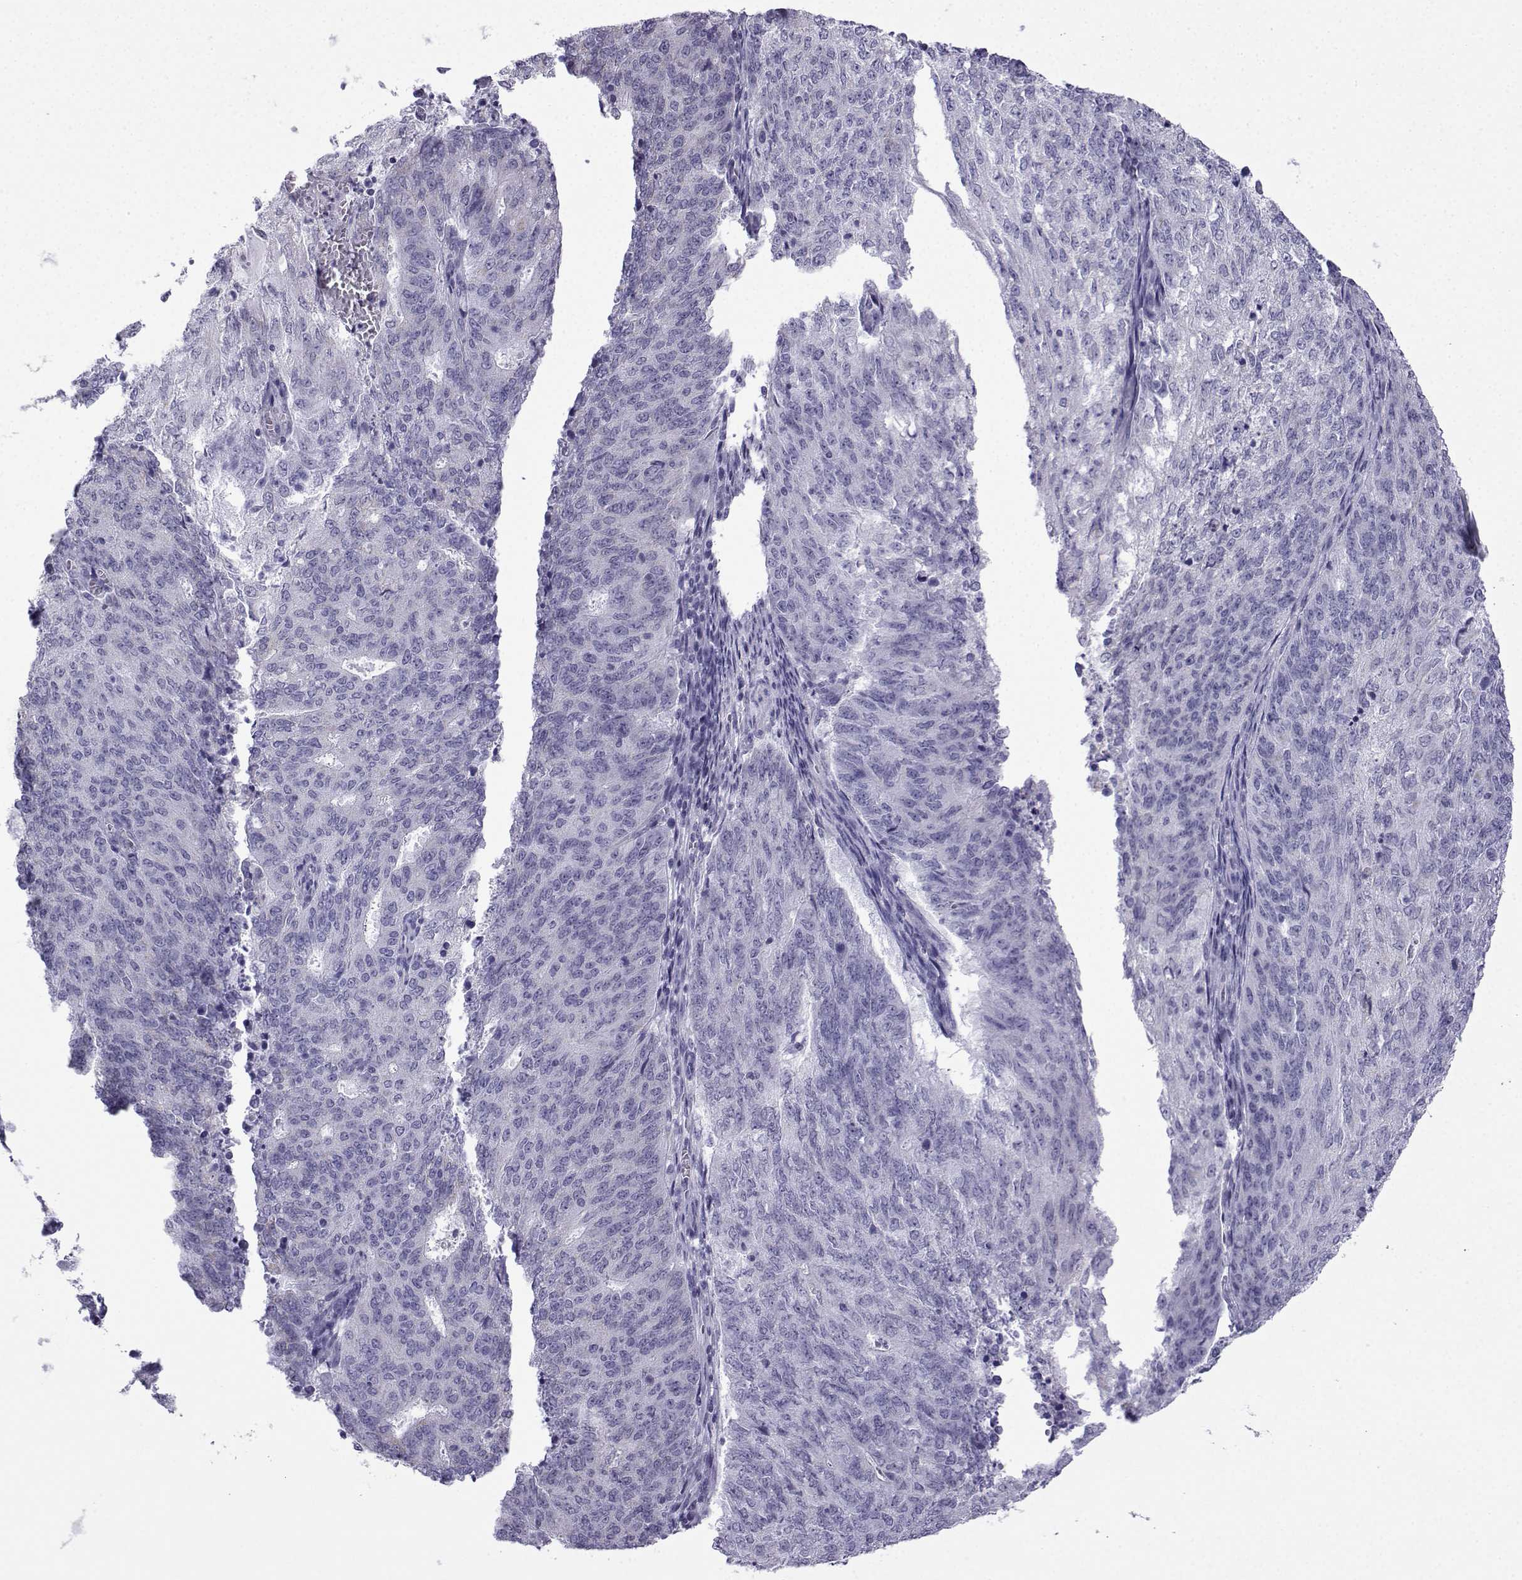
{"staining": {"intensity": "negative", "quantity": "none", "location": "none"}, "tissue": "endometrial cancer", "cell_type": "Tumor cells", "image_type": "cancer", "snomed": [{"axis": "morphology", "description": "Adenocarcinoma, NOS"}, {"axis": "topography", "description": "Endometrium"}], "caption": "Protein analysis of adenocarcinoma (endometrial) reveals no significant expression in tumor cells.", "gene": "ACRBP", "patient": {"sex": "female", "age": 82}}